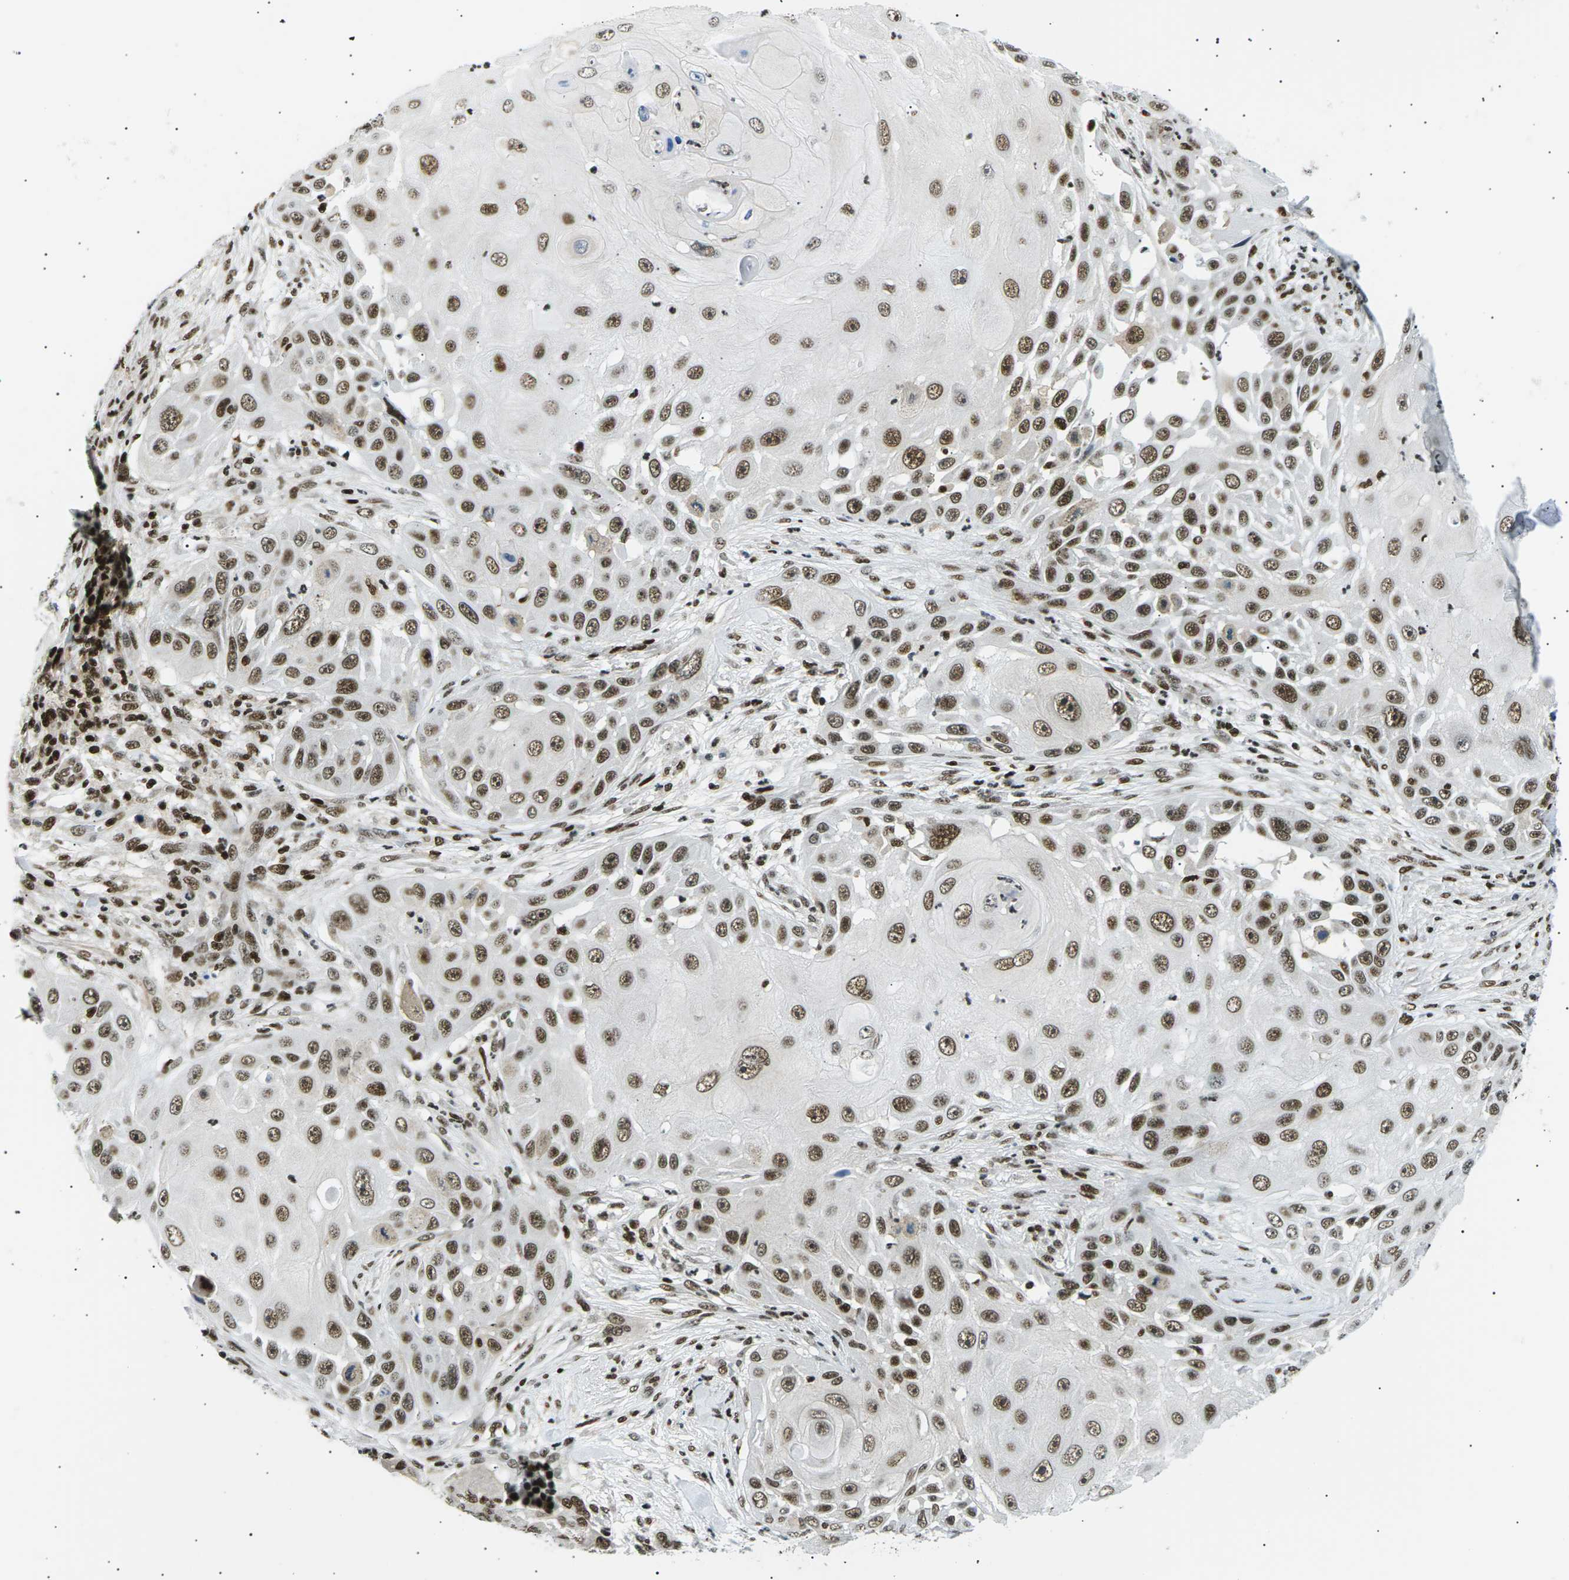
{"staining": {"intensity": "moderate", "quantity": ">75%", "location": "nuclear"}, "tissue": "skin cancer", "cell_type": "Tumor cells", "image_type": "cancer", "snomed": [{"axis": "morphology", "description": "Squamous cell carcinoma, NOS"}, {"axis": "topography", "description": "Skin"}], "caption": "Immunohistochemistry of squamous cell carcinoma (skin) exhibits medium levels of moderate nuclear positivity in approximately >75% of tumor cells. The staining is performed using DAB brown chromogen to label protein expression. The nuclei are counter-stained blue using hematoxylin.", "gene": "RPA2", "patient": {"sex": "female", "age": 44}}